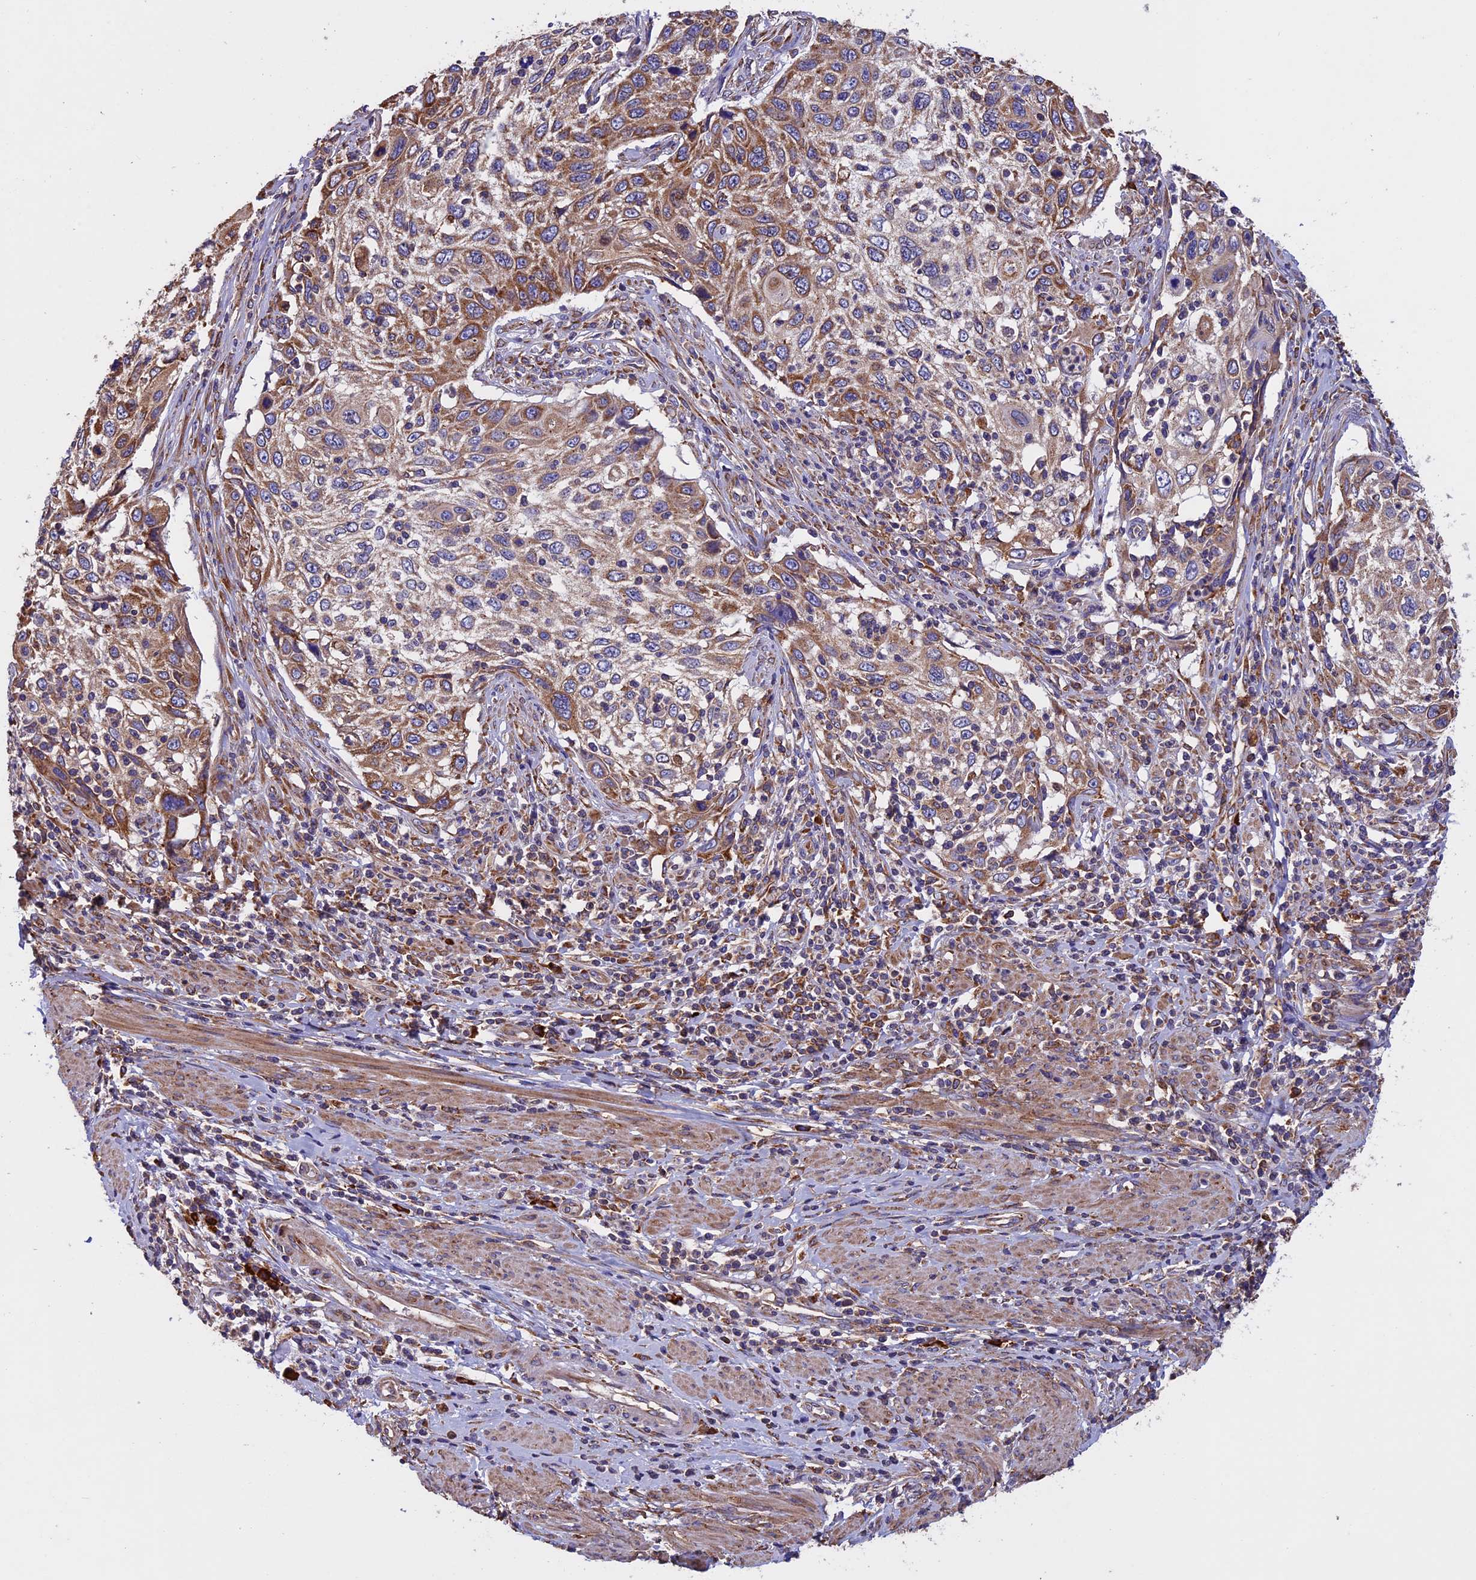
{"staining": {"intensity": "moderate", "quantity": ">75%", "location": "cytoplasmic/membranous"}, "tissue": "cervical cancer", "cell_type": "Tumor cells", "image_type": "cancer", "snomed": [{"axis": "morphology", "description": "Squamous cell carcinoma, NOS"}, {"axis": "topography", "description": "Cervix"}], "caption": "A medium amount of moderate cytoplasmic/membranous positivity is present in approximately >75% of tumor cells in squamous cell carcinoma (cervical) tissue. (brown staining indicates protein expression, while blue staining denotes nuclei).", "gene": "BTBD3", "patient": {"sex": "female", "age": 70}}